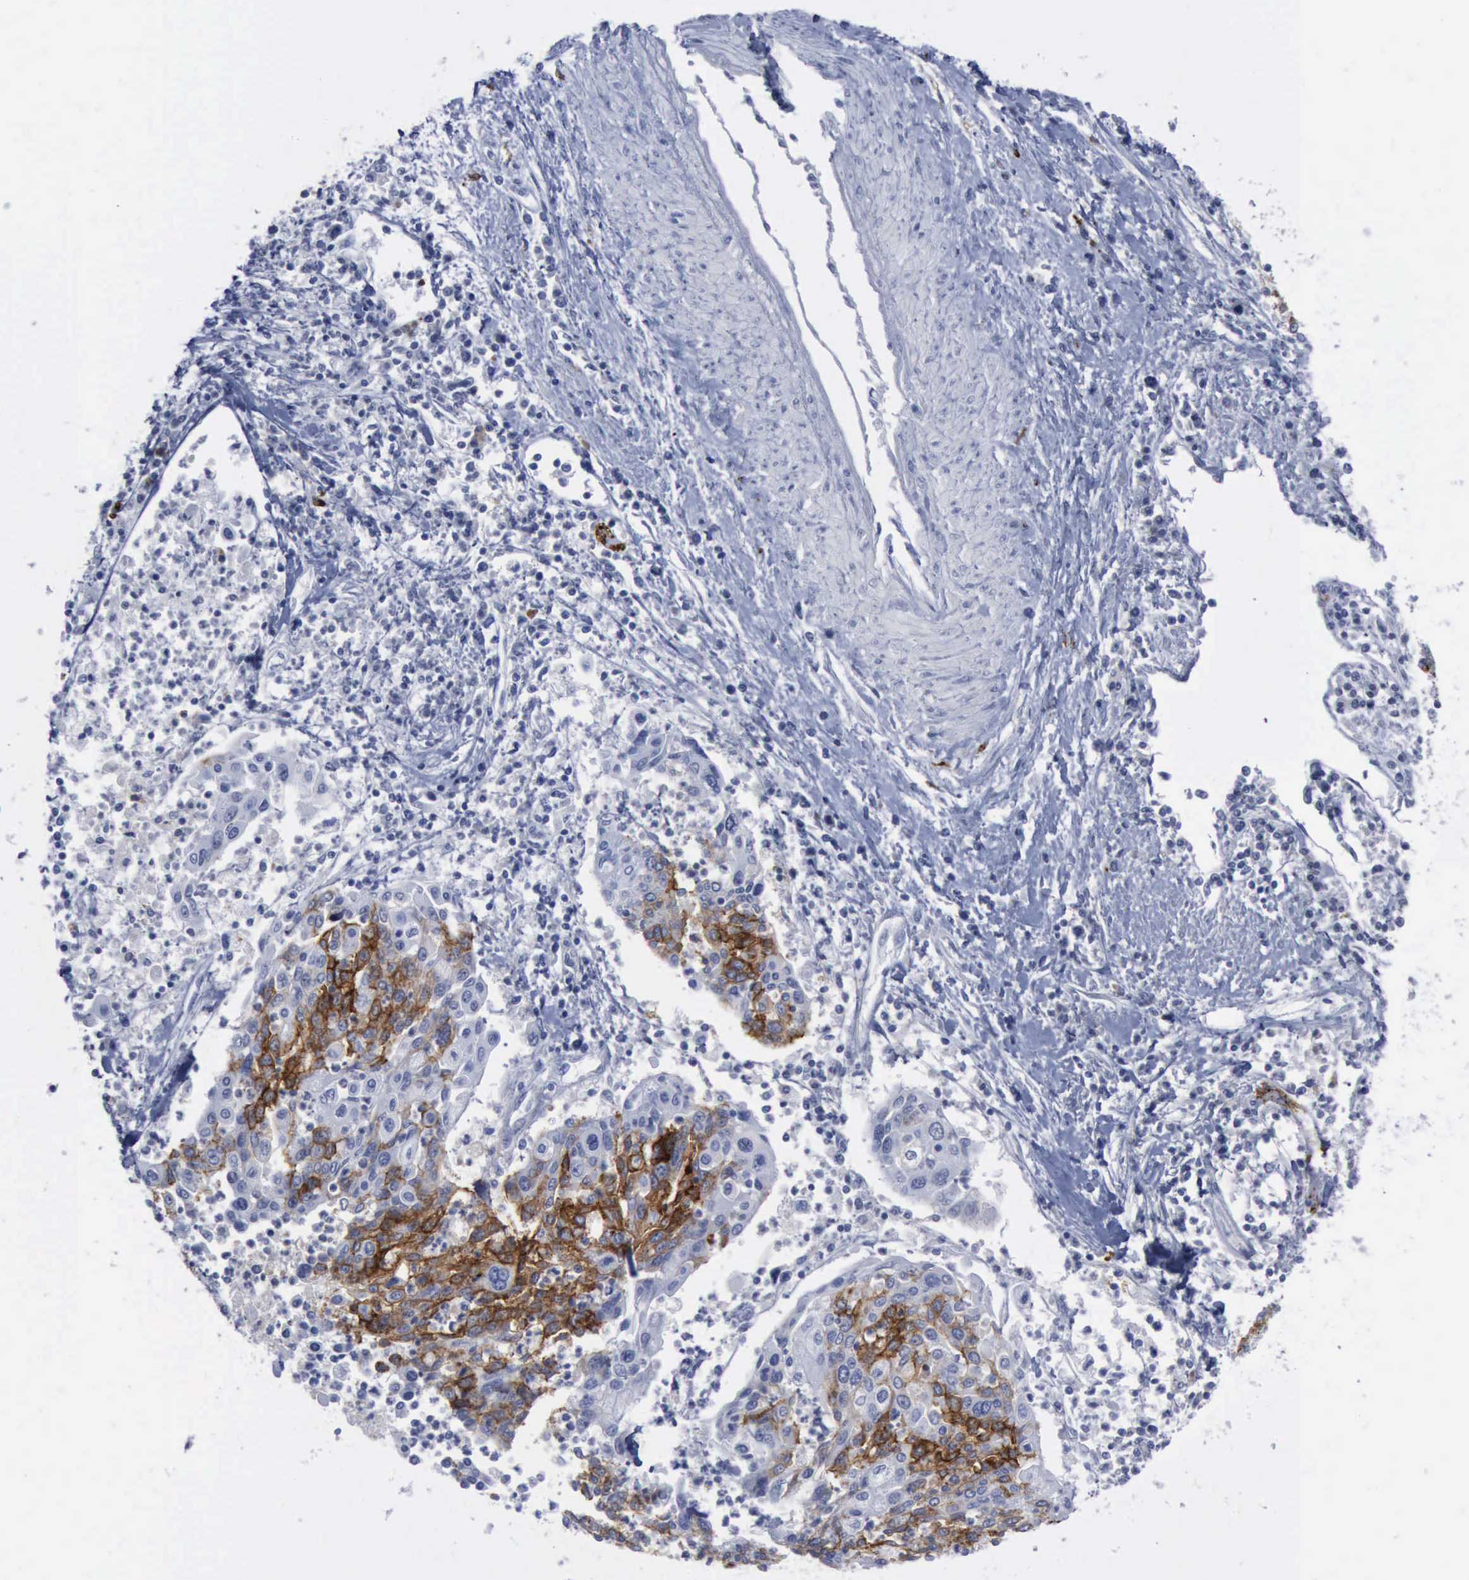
{"staining": {"intensity": "strong", "quantity": "<25%", "location": "cytoplasmic/membranous"}, "tissue": "cervical cancer", "cell_type": "Tumor cells", "image_type": "cancer", "snomed": [{"axis": "morphology", "description": "Squamous cell carcinoma, NOS"}, {"axis": "topography", "description": "Cervix"}], "caption": "High-power microscopy captured an immunohistochemistry (IHC) micrograph of cervical squamous cell carcinoma, revealing strong cytoplasmic/membranous expression in approximately <25% of tumor cells.", "gene": "NGFR", "patient": {"sex": "female", "age": 40}}